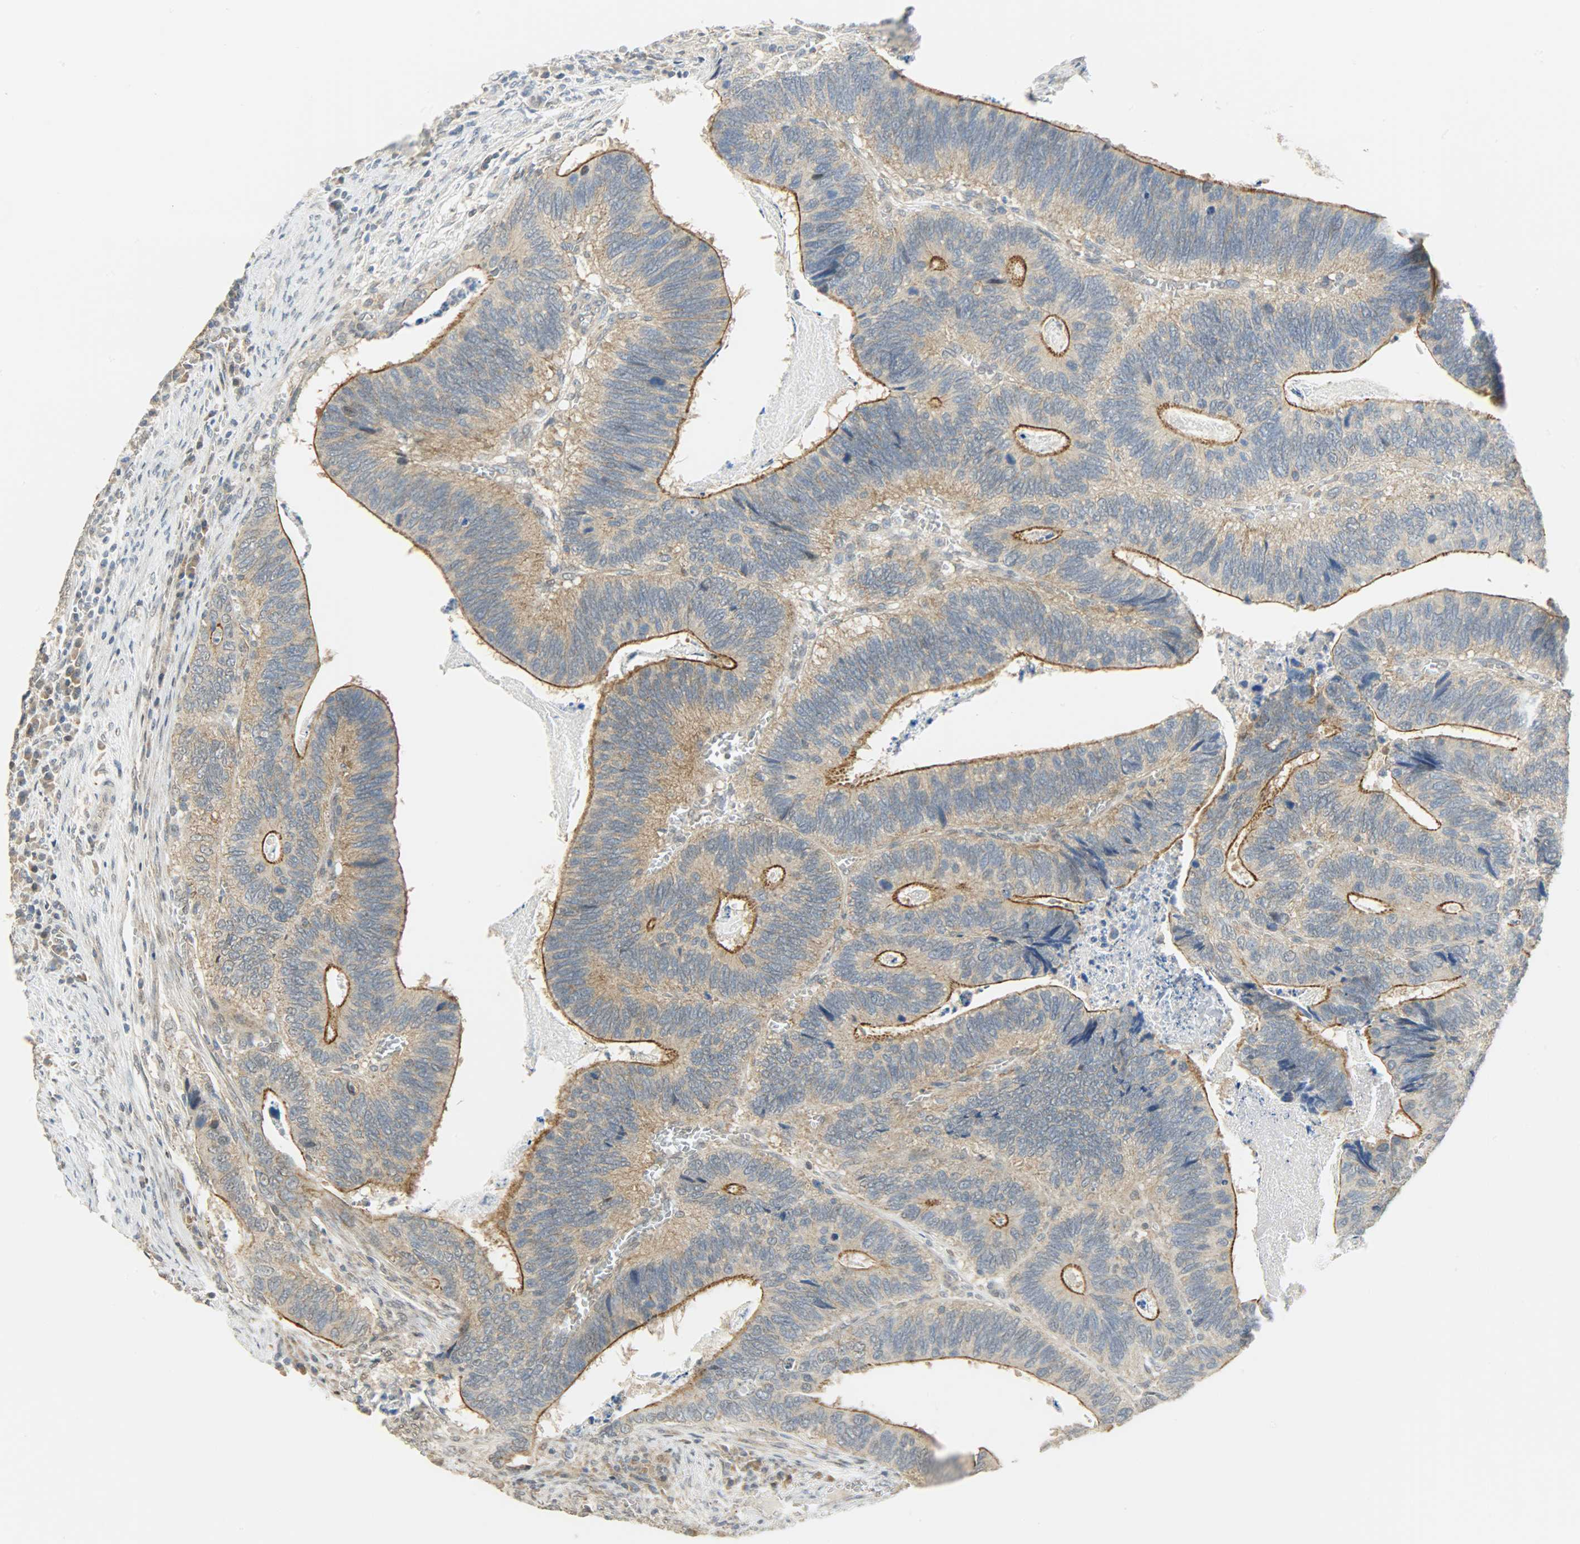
{"staining": {"intensity": "moderate", "quantity": ">75%", "location": "cytoplasmic/membranous"}, "tissue": "colorectal cancer", "cell_type": "Tumor cells", "image_type": "cancer", "snomed": [{"axis": "morphology", "description": "Adenocarcinoma, NOS"}, {"axis": "topography", "description": "Colon"}], "caption": "A brown stain labels moderate cytoplasmic/membranous positivity of a protein in human colorectal adenocarcinoma tumor cells.", "gene": "GIT2", "patient": {"sex": "male", "age": 72}}